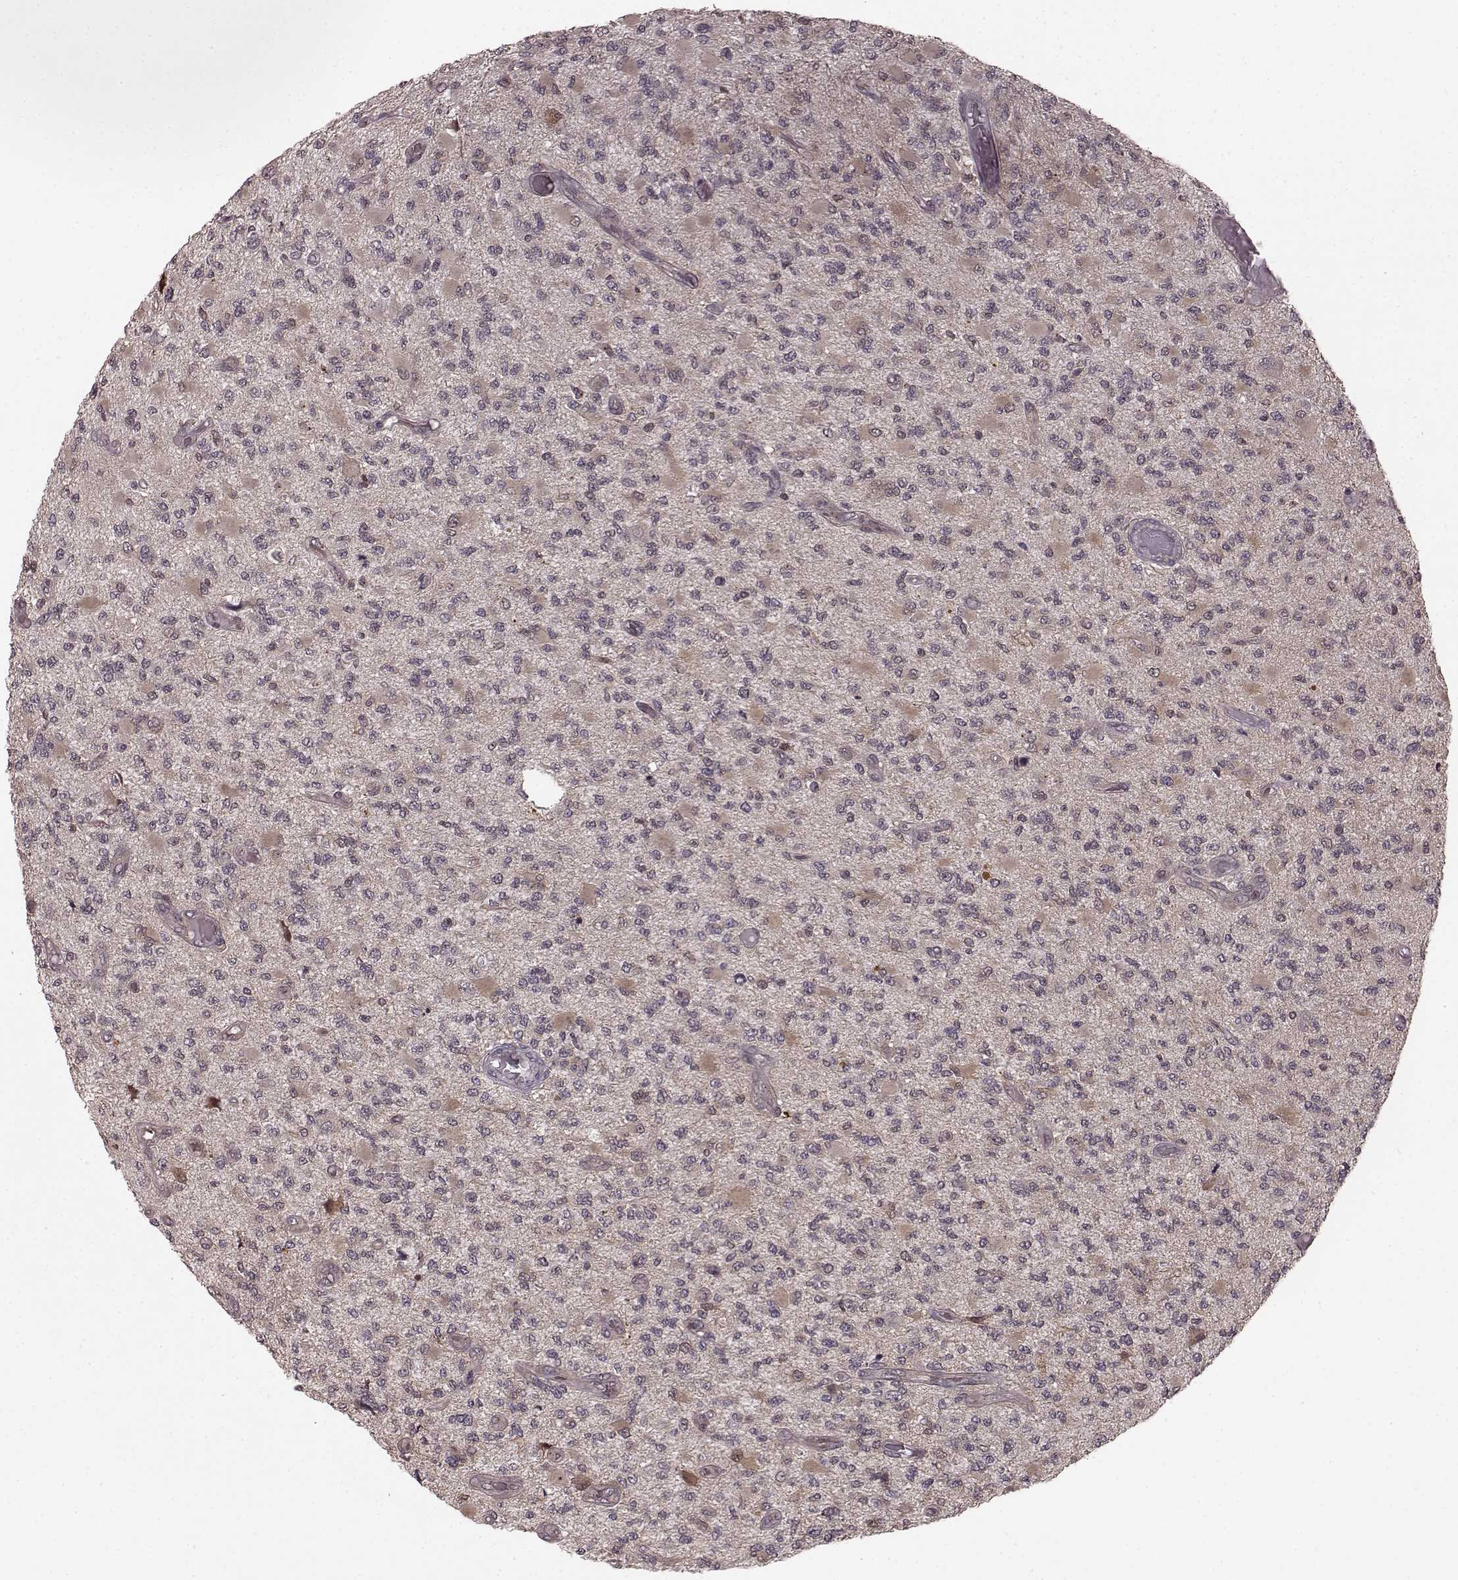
{"staining": {"intensity": "weak", "quantity": "<25%", "location": "cytoplasmic/membranous"}, "tissue": "glioma", "cell_type": "Tumor cells", "image_type": "cancer", "snomed": [{"axis": "morphology", "description": "Glioma, malignant, High grade"}, {"axis": "topography", "description": "Brain"}], "caption": "A high-resolution photomicrograph shows IHC staining of glioma, which demonstrates no significant expression in tumor cells.", "gene": "GSS", "patient": {"sex": "female", "age": 63}}